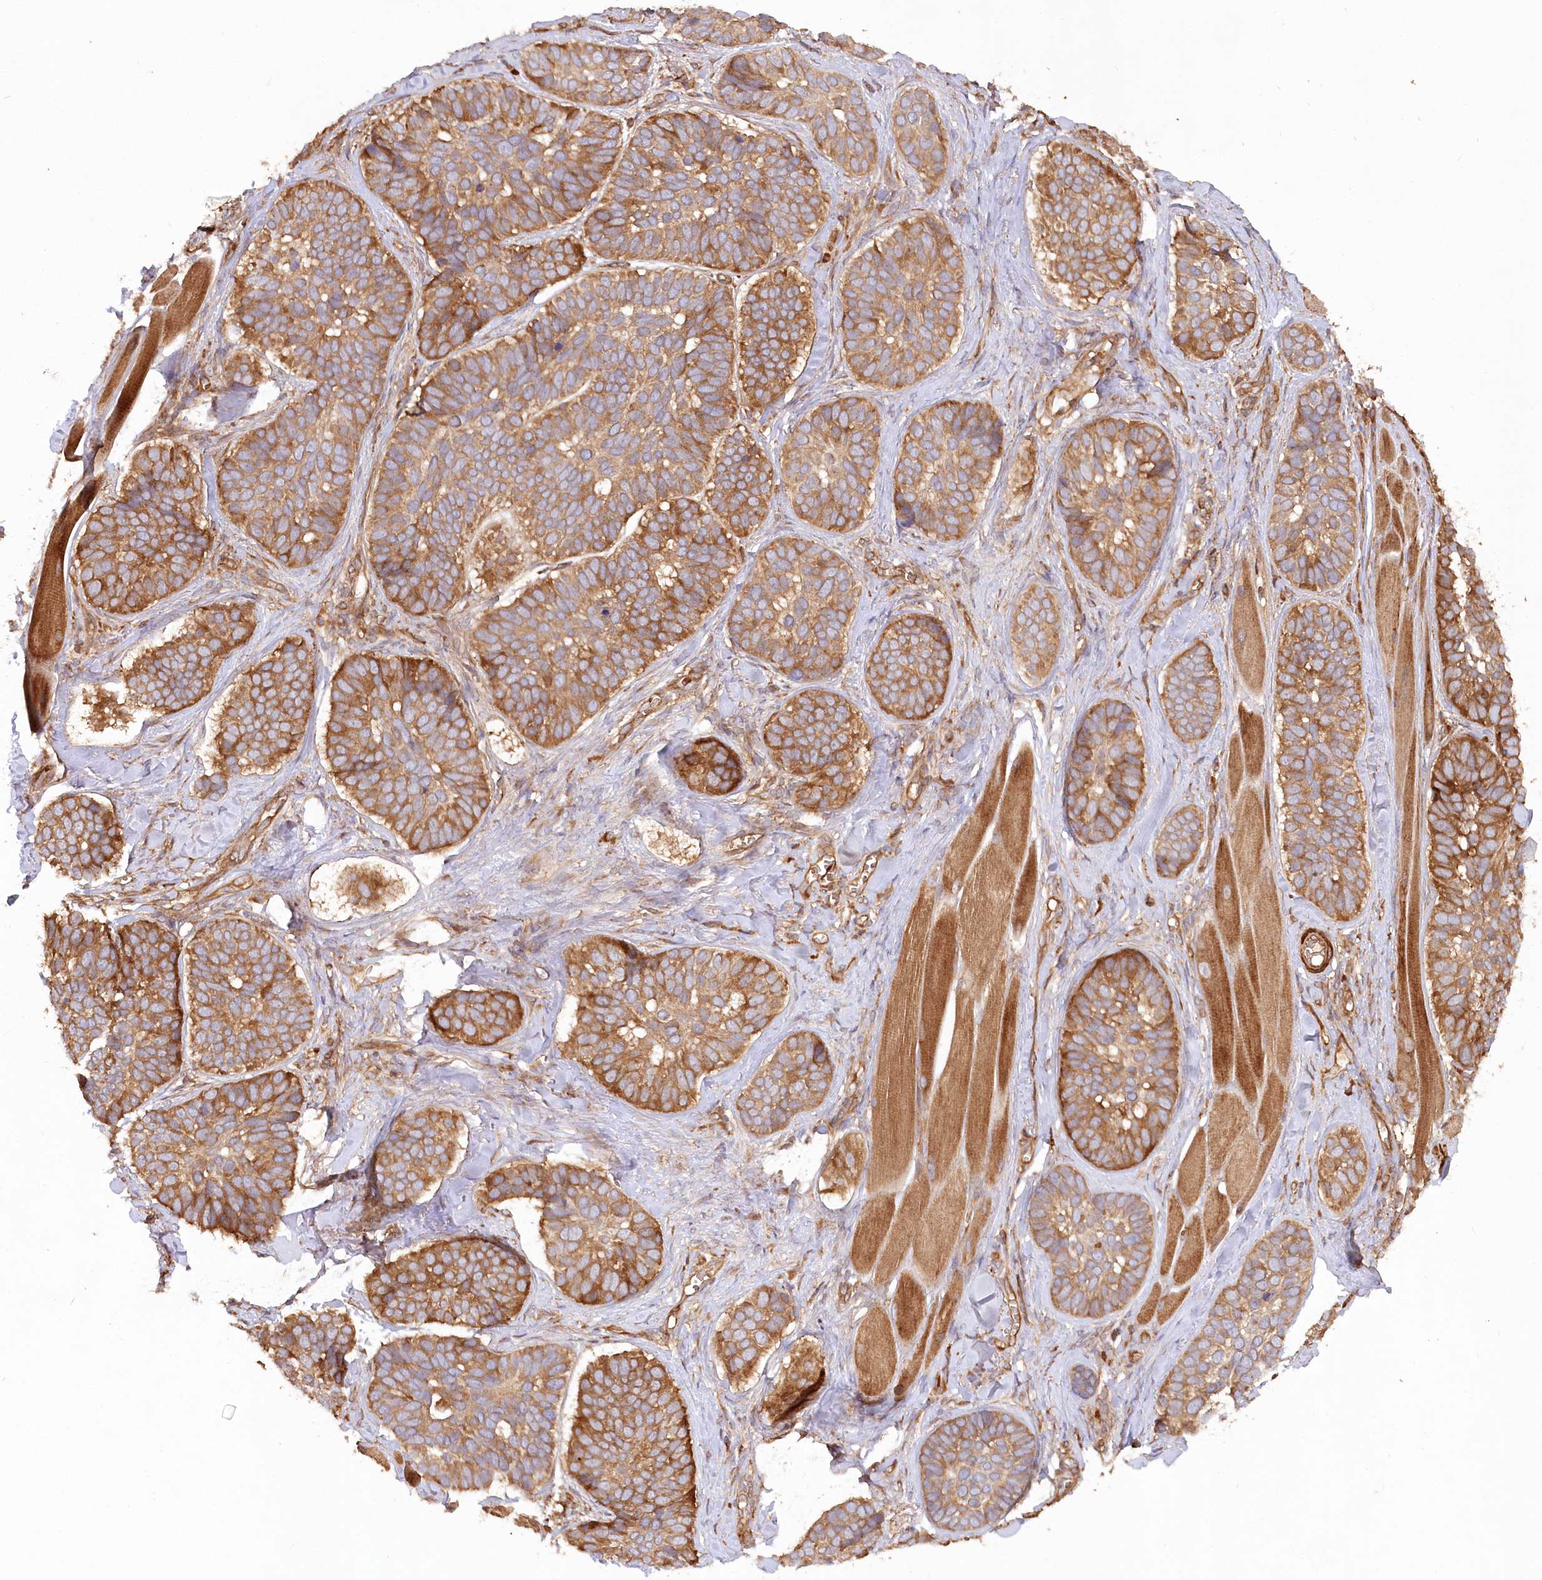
{"staining": {"intensity": "moderate", "quantity": ">75%", "location": "cytoplasmic/membranous"}, "tissue": "skin cancer", "cell_type": "Tumor cells", "image_type": "cancer", "snomed": [{"axis": "morphology", "description": "Basal cell carcinoma"}, {"axis": "topography", "description": "Skin"}], "caption": "A brown stain labels moderate cytoplasmic/membranous staining of a protein in human skin cancer (basal cell carcinoma) tumor cells.", "gene": "PAIP2", "patient": {"sex": "male", "age": 62}}